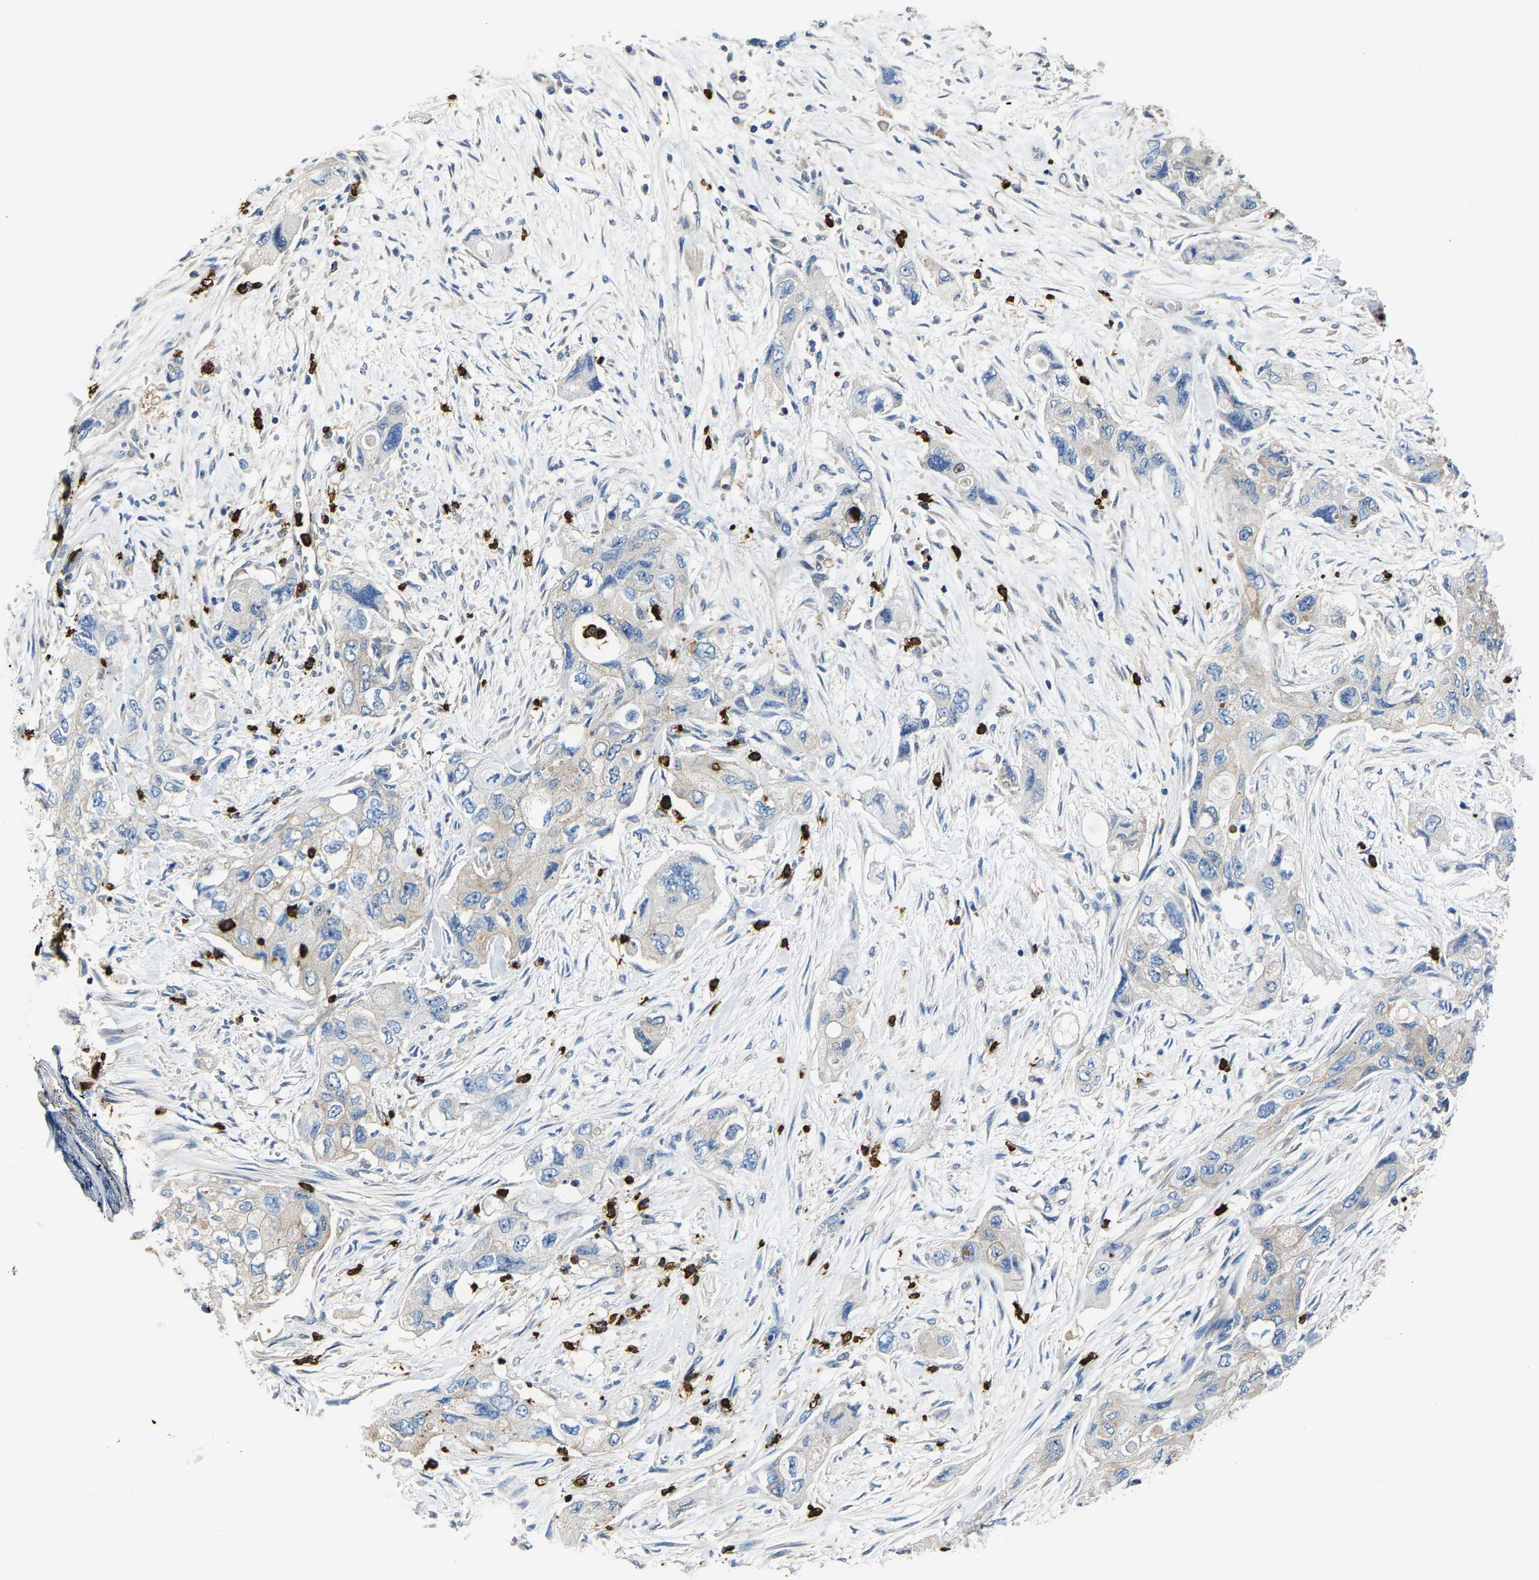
{"staining": {"intensity": "negative", "quantity": "none", "location": "none"}, "tissue": "pancreatic cancer", "cell_type": "Tumor cells", "image_type": "cancer", "snomed": [{"axis": "morphology", "description": "Adenocarcinoma, NOS"}, {"axis": "topography", "description": "Pancreas"}], "caption": "Protein analysis of pancreatic adenocarcinoma demonstrates no significant expression in tumor cells.", "gene": "TRAF6", "patient": {"sex": "female", "age": 73}}